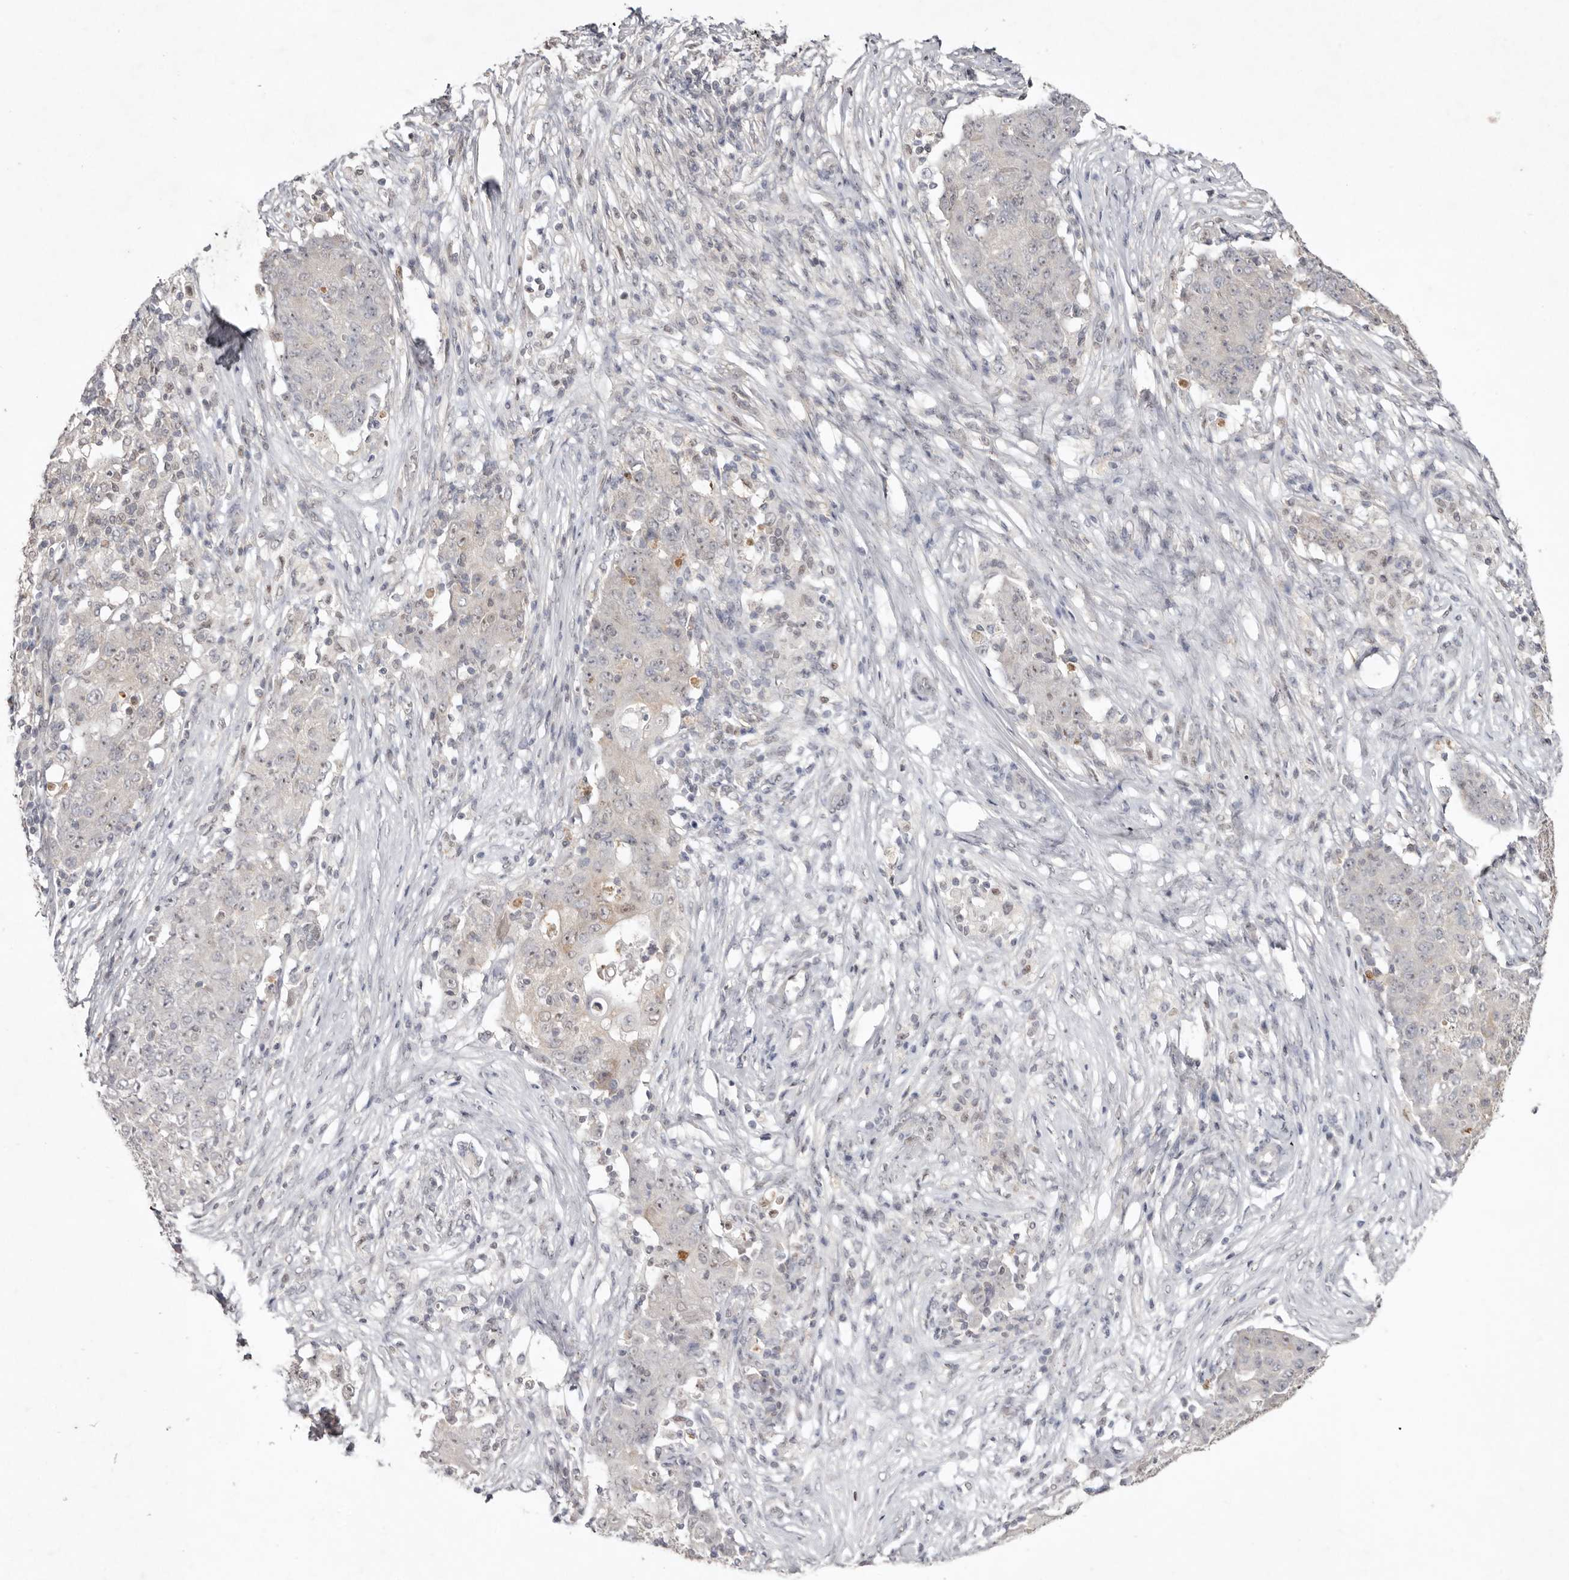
{"staining": {"intensity": "weak", "quantity": "<25%", "location": "cytoplasmic/membranous,nuclear"}, "tissue": "ovarian cancer", "cell_type": "Tumor cells", "image_type": "cancer", "snomed": [{"axis": "morphology", "description": "Carcinoma, endometroid"}, {"axis": "topography", "description": "Ovary"}], "caption": "This is an immunohistochemistry histopathology image of human endometroid carcinoma (ovarian). There is no expression in tumor cells.", "gene": "TADA1", "patient": {"sex": "female", "age": 42}}